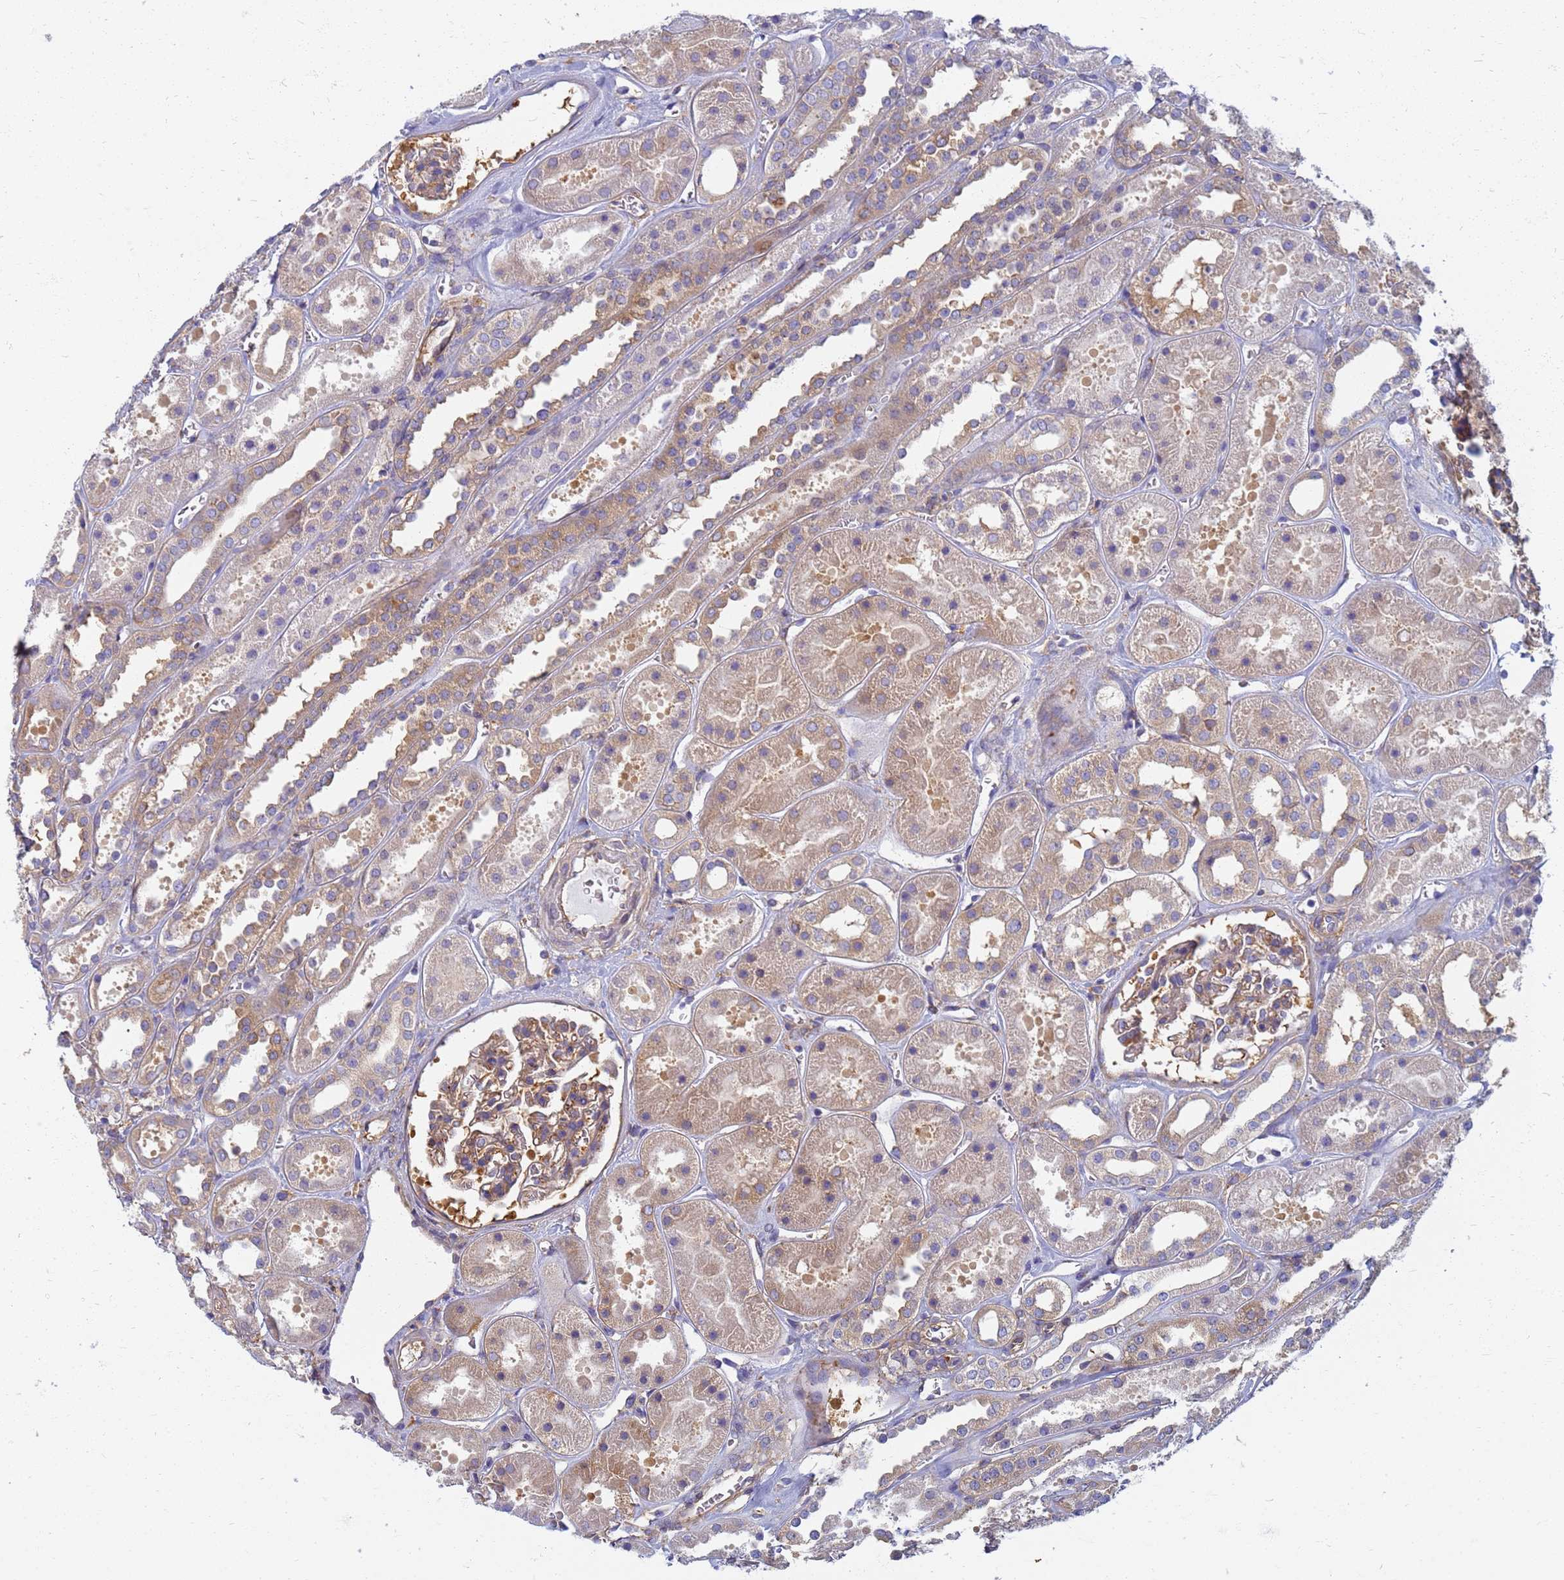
{"staining": {"intensity": "weak", "quantity": ">75%", "location": "cytoplasmic/membranous"}, "tissue": "kidney", "cell_type": "Cells in glomeruli", "image_type": "normal", "snomed": [{"axis": "morphology", "description": "Normal tissue, NOS"}, {"axis": "topography", "description": "Kidney"}], "caption": "A high-resolution micrograph shows immunohistochemistry (IHC) staining of benign kidney, which demonstrates weak cytoplasmic/membranous staining in about >75% of cells in glomeruli.", "gene": "EEA1", "patient": {"sex": "female", "age": 41}}